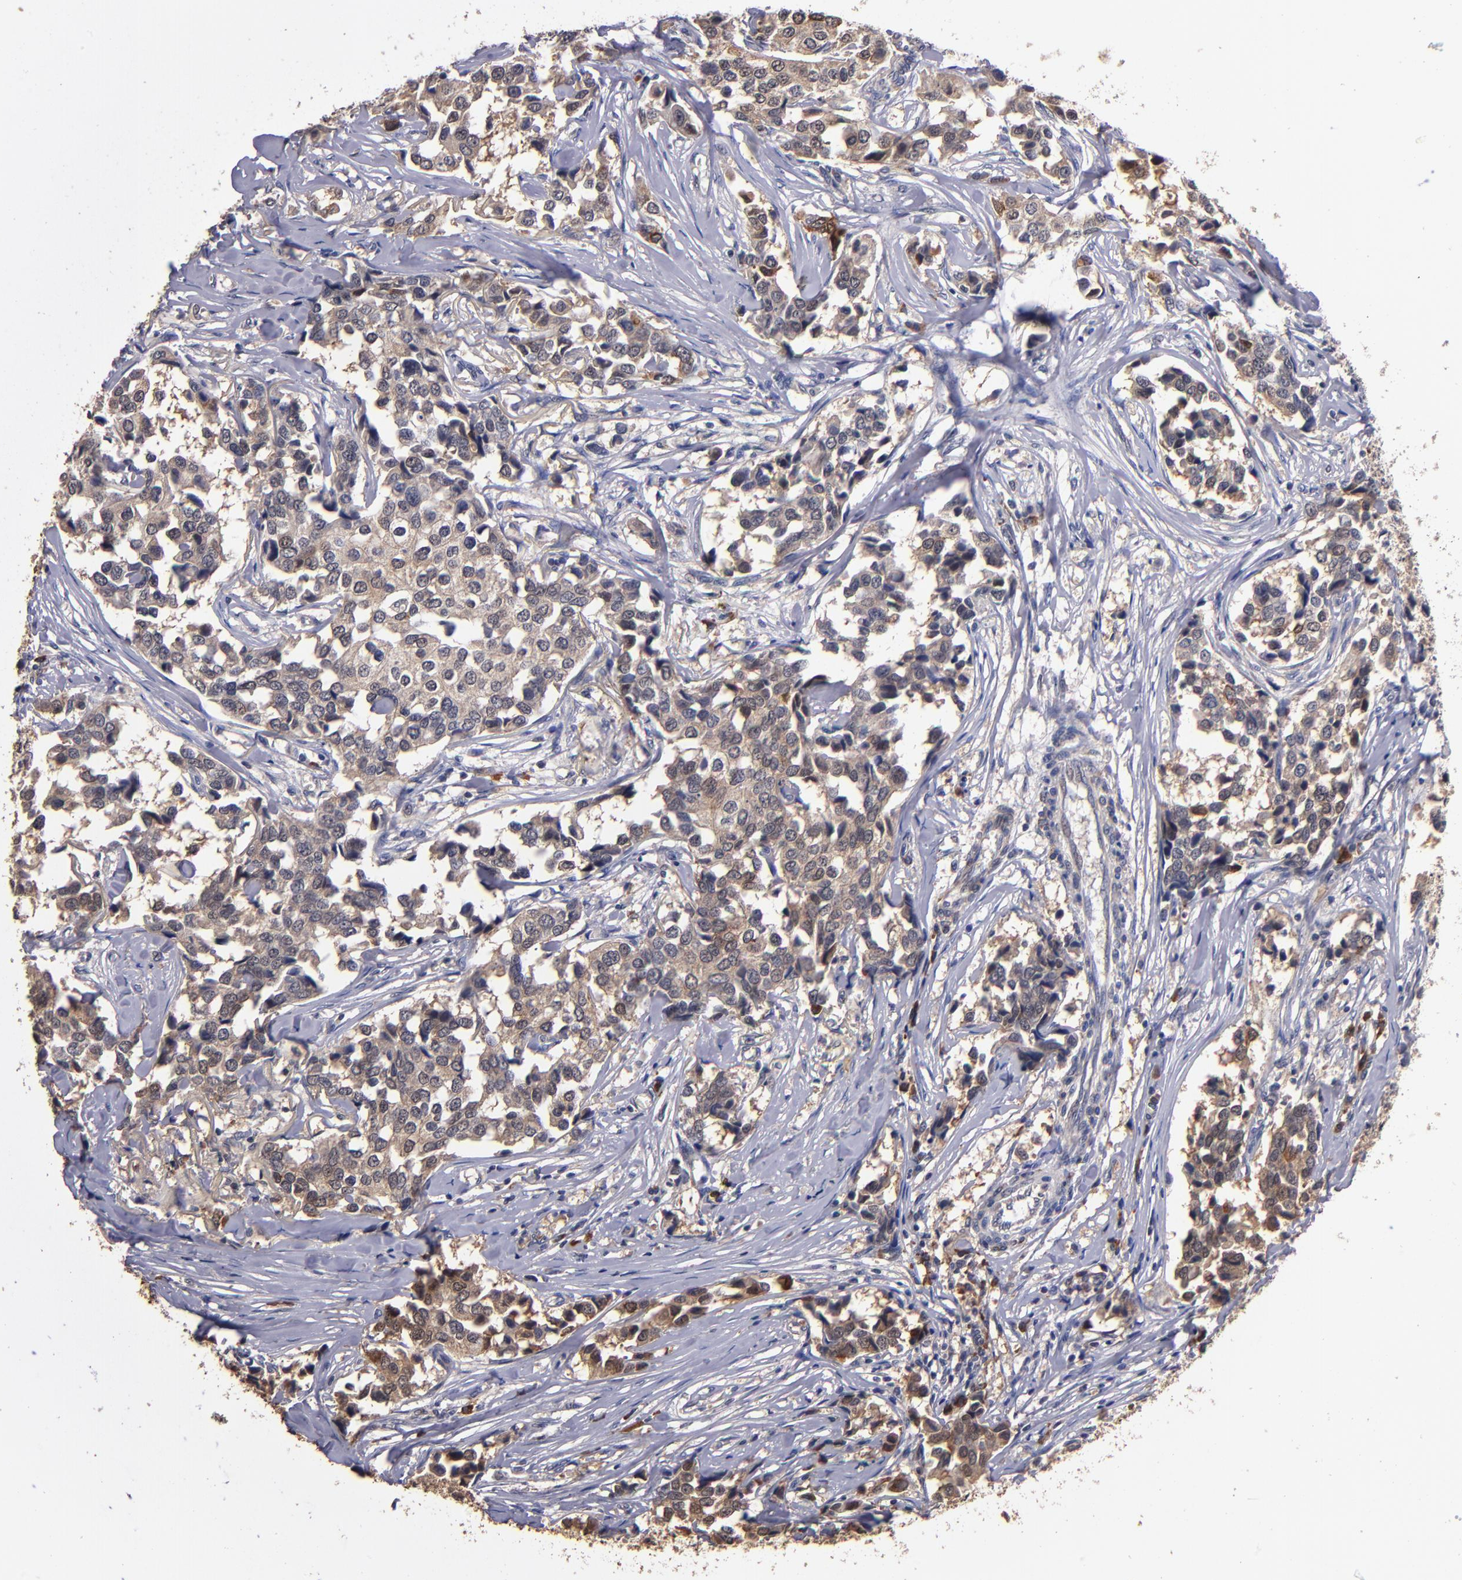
{"staining": {"intensity": "moderate", "quantity": ">75%", "location": "cytoplasmic/membranous"}, "tissue": "breast cancer", "cell_type": "Tumor cells", "image_type": "cancer", "snomed": [{"axis": "morphology", "description": "Duct carcinoma"}, {"axis": "topography", "description": "Breast"}], "caption": "Breast cancer (intraductal carcinoma) stained with DAB (3,3'-diaminobenzidine) IHC demonstrates medium levels of moderate cytoplasmic/membranous staining in approximately >75% of tumor cells.", "gene": "TTLL12", "patient": {"sex": "female", "age": 80}}